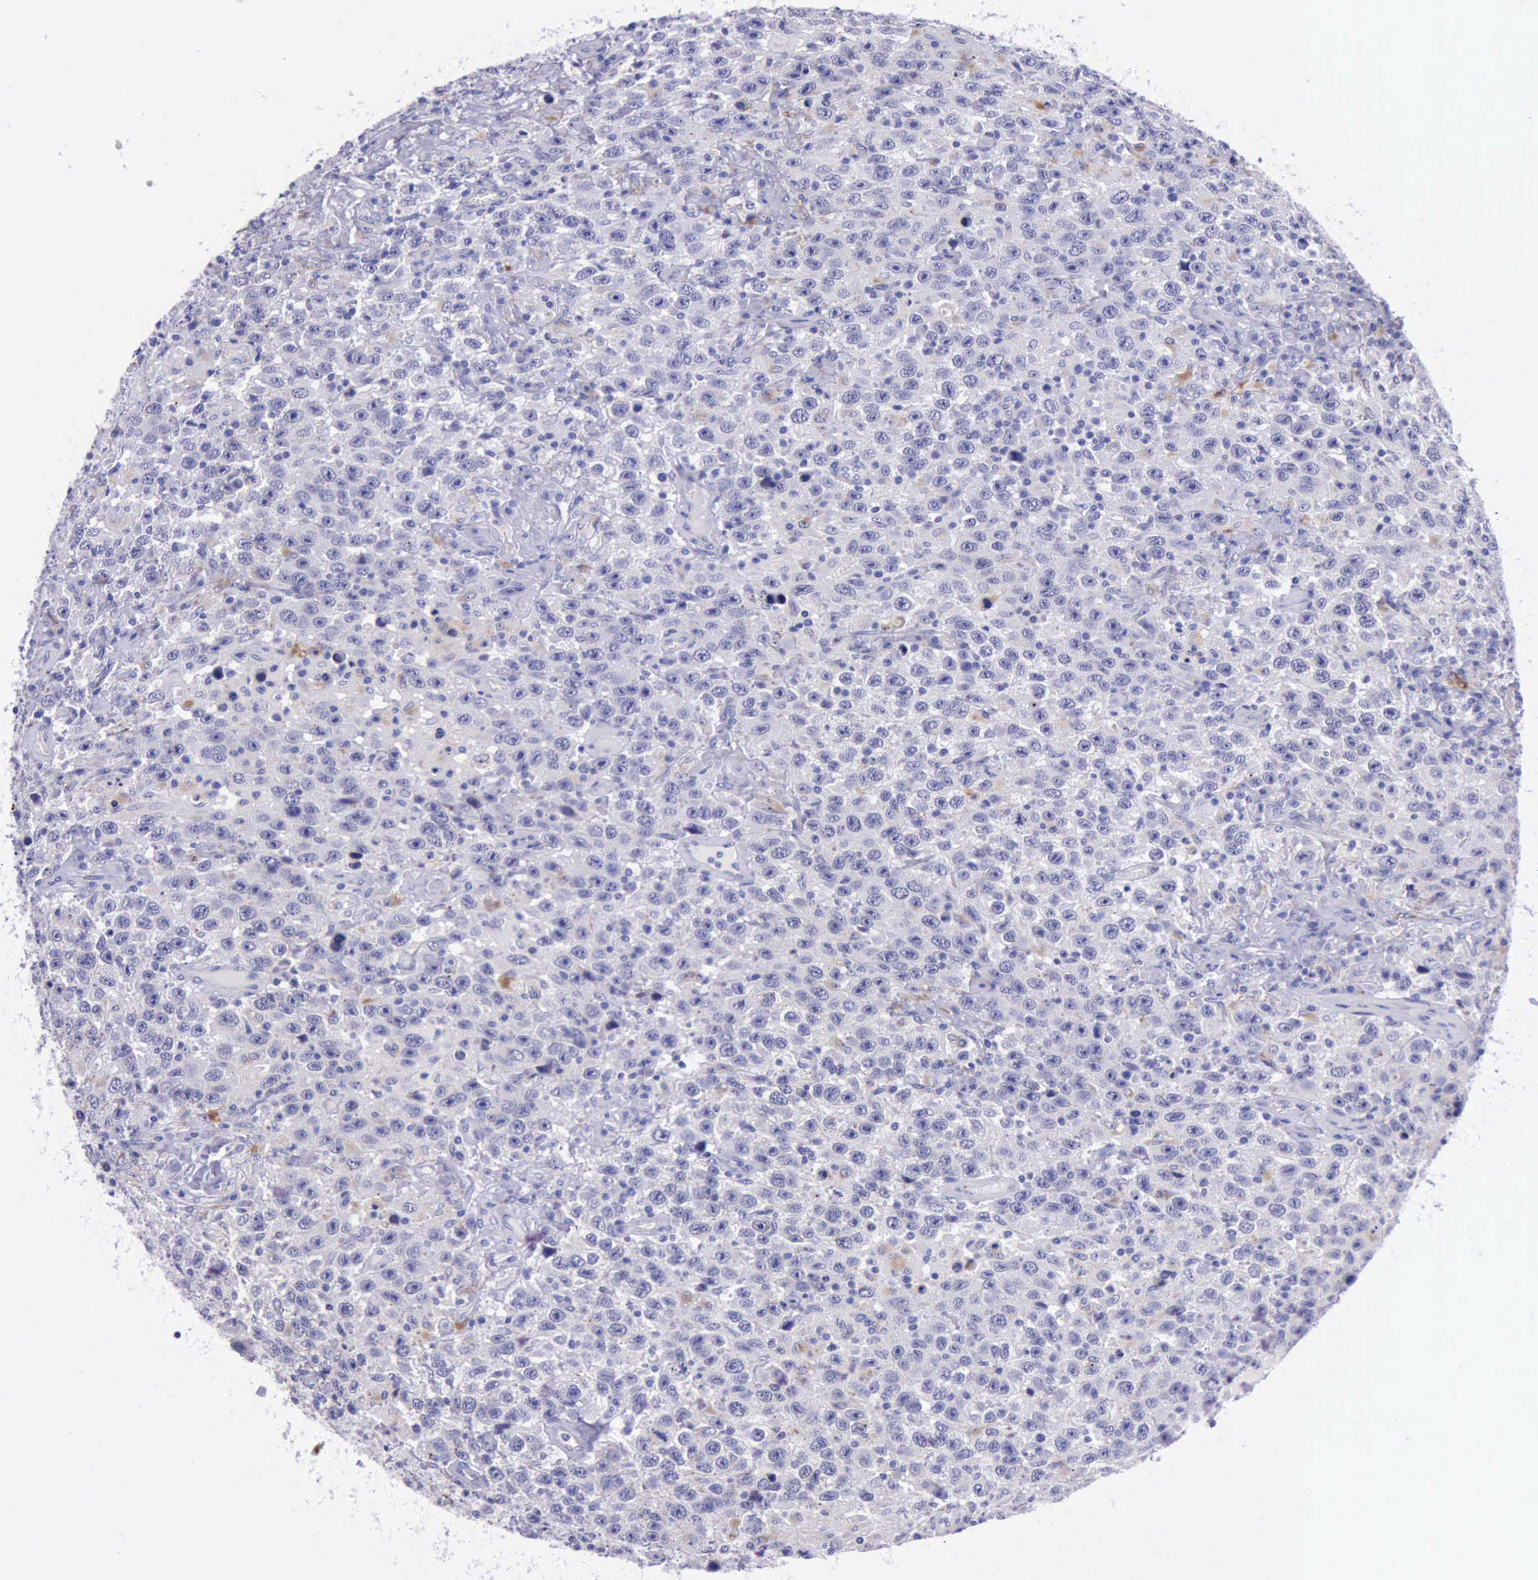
{"staining": {"intensity": "weak", "quantity": "<25%", "location": "cytoplasmic/membranous"}, "tissue": "testis cancer", "cell_type": "Tumor cells", "image_type": "cancer", "snomed": [{"axis": "morphology", "description": "Seminoma, NOS"}, {"axis": "topography", "description": "Testis"}], "caption": "Tumor cells are negative for brown protein staining in testis seminoma.", "gene": "GLA", "patient": {"sex": "male", "age": 41}}